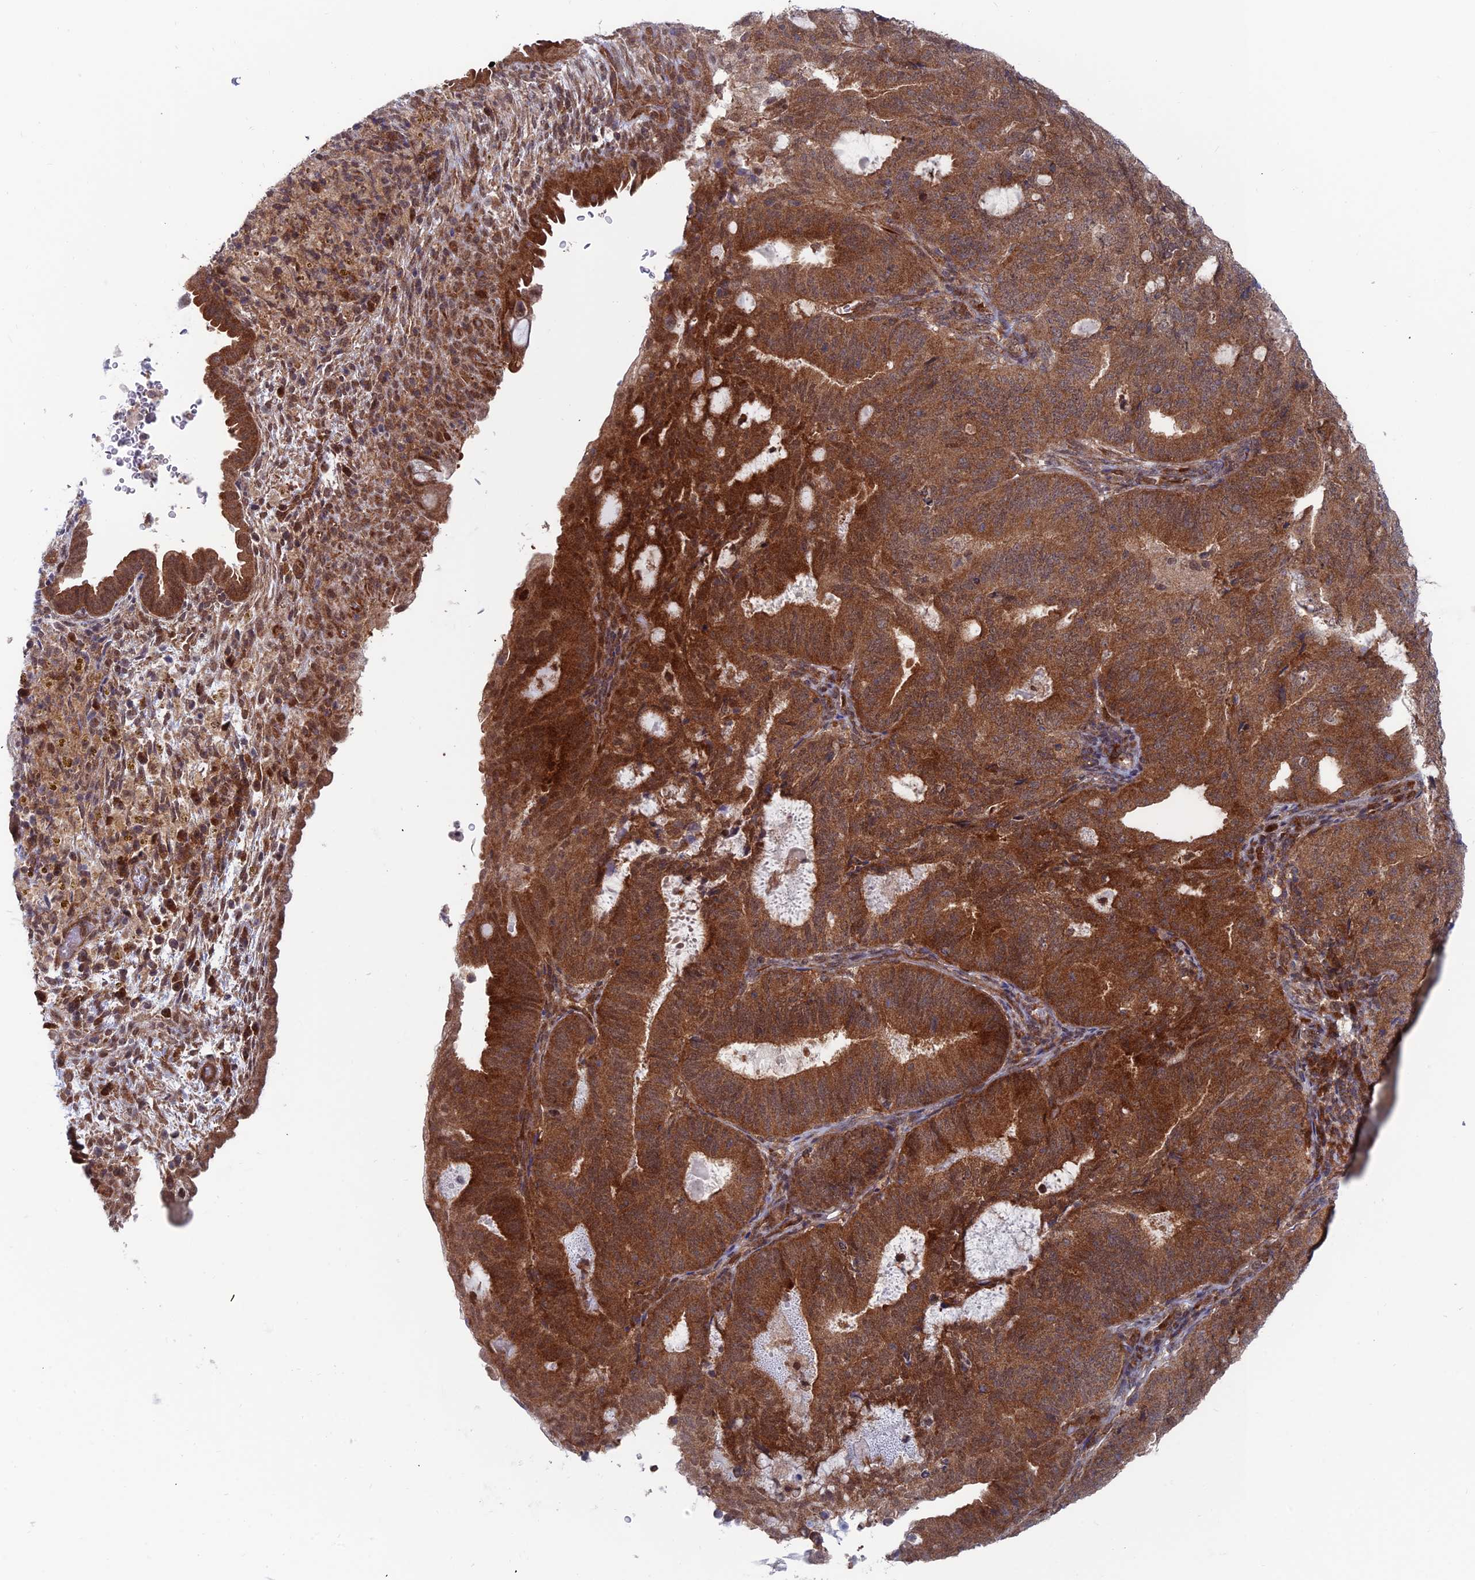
{"staining": {"intensity": "strong", "quantity": ">75%", "location": "cytoplasmic/membranous,nuclear"}, "tissue": "endometrial cancer", "cell_type": "Tumor cells", "image_type": "cancer", "snomed": [{"axis": "morphology", "description": "Adenocarcinoma, NOS"}, {"axis": "topography", "description": "Endometrium"}], "caption": "A photomicrograph showing strong cytoplasmic/membranous and nuclear staining in about >75% of tumor cells in endometrial cancer, as visualized by brown immunohistochemical staining.", "gene": "IGBP1", "patient": {"sex": "female", "age": 70}}